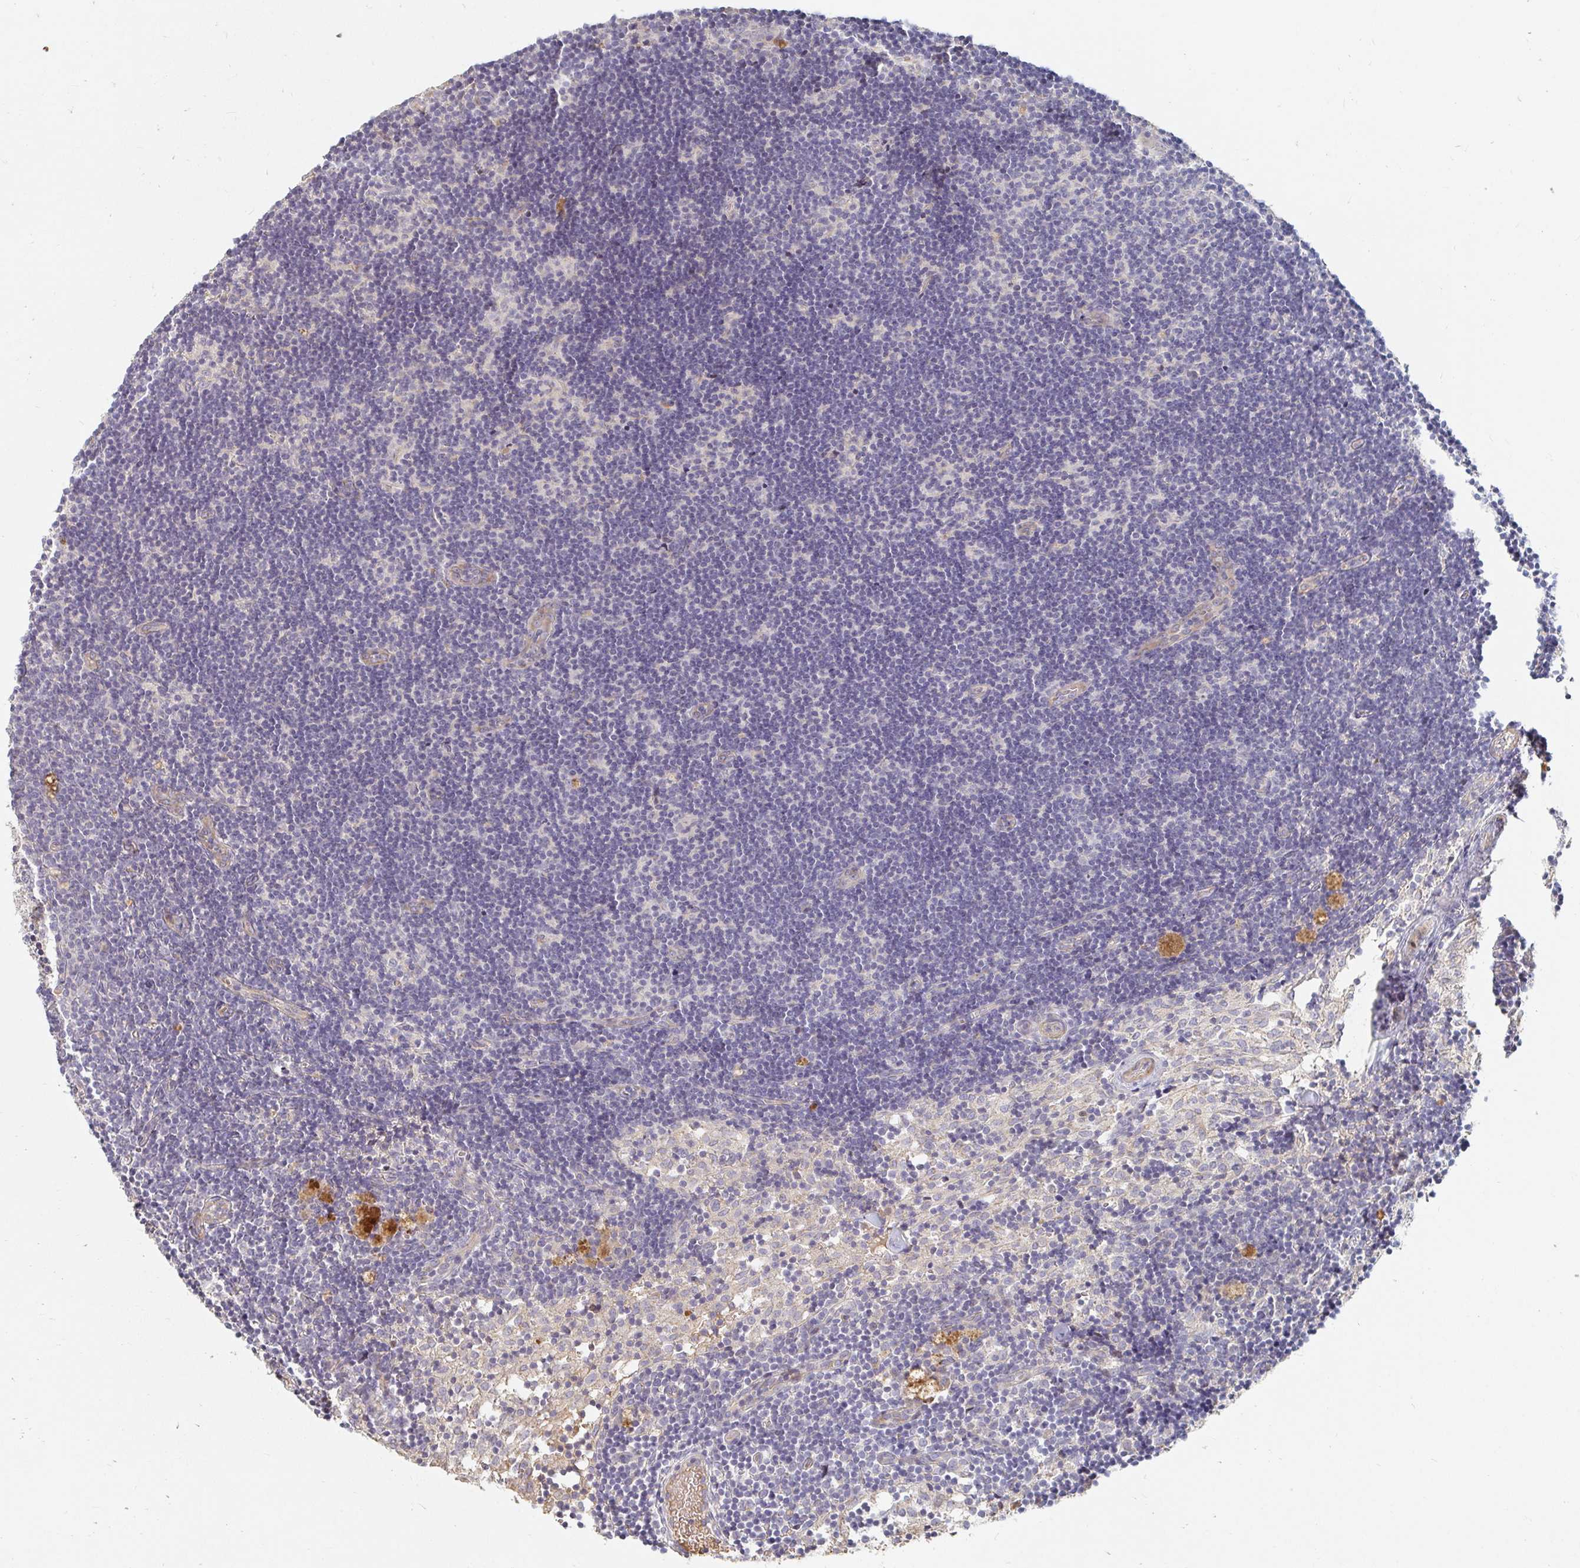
{"staining": {"intensity": "negative", "quantity": "none", "location": "none"}, "tissue": "lymph node", "cell_type": "Germinal center cells", "image_type": "normal", "snomed": [{"axis": "morphology", "description": "Normal tissue, NOS"}, {"axis": "topography", "description": "Lymph node"}], "caption": "Germinal center cells are negative for brown protein staining in normal lymph node. The staining is performed using DAB (3,3'-diaminobenzidine) brown chromogen with nuclei counter-stained in using hematoxylin.", "gene": "NME9", "patient": {"sex": "female", "age": 31}}